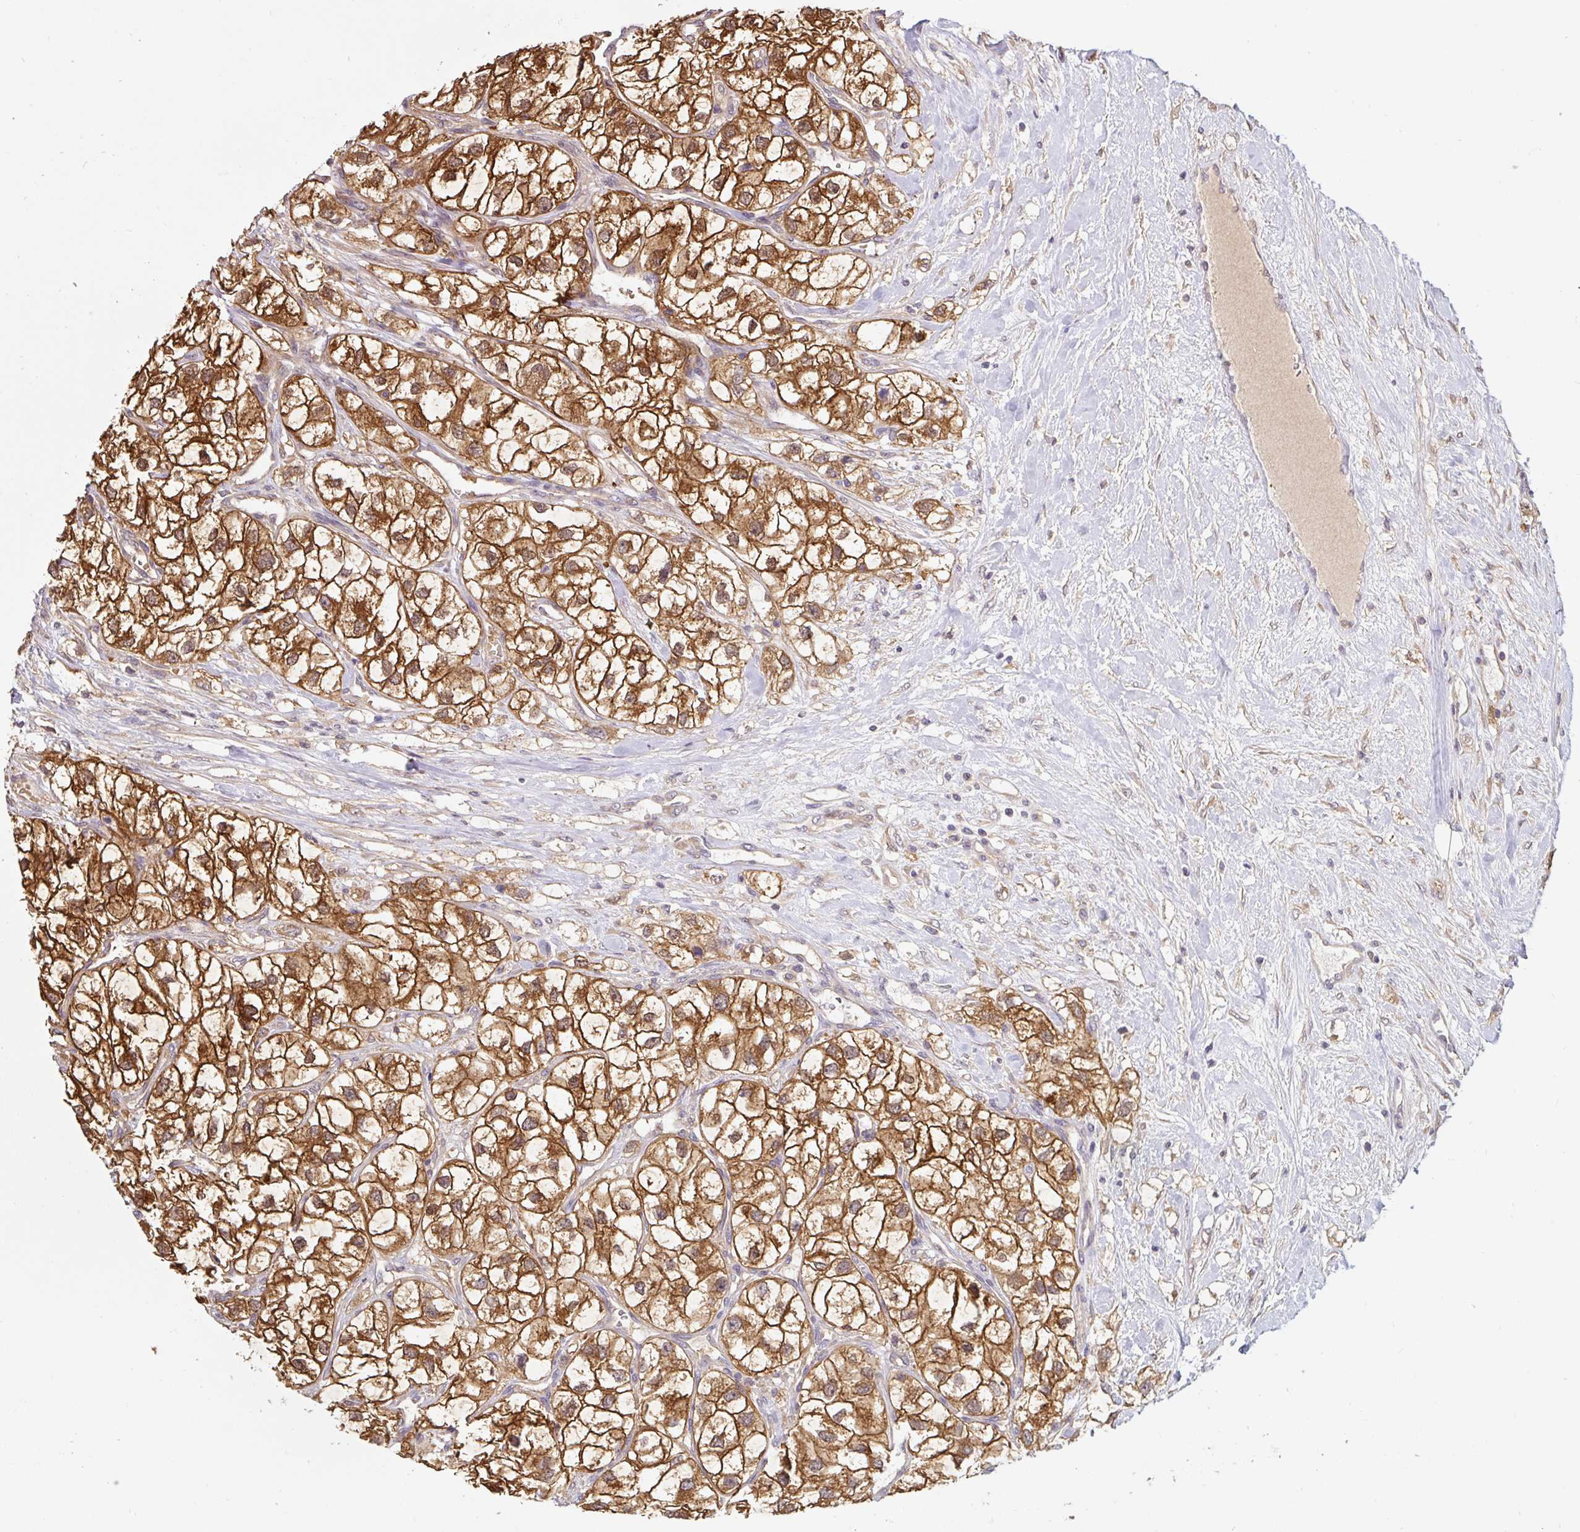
{"staining": {"intensity": "moderate", "quantity": ">75%", "location": "cytoplasmic/membranous"}, "tissue": "renal cancer", "cell_type": "Tumor cells", "image_type": "cancer", "snomed": [{"axis": "morphology", "description": "Adenocarcinoma, NOS"}, {"axis": "topography", "description": "Kidney"}], "caption": "This histopathology image displays immunohistochemistry staining of adenocarcinoma (renal), with medium moderate cytoplasmic/membranous staining in approximately >75% of tumor cells.", "gene": "ST13", "patient": {"sex": "male", "age": 59}}